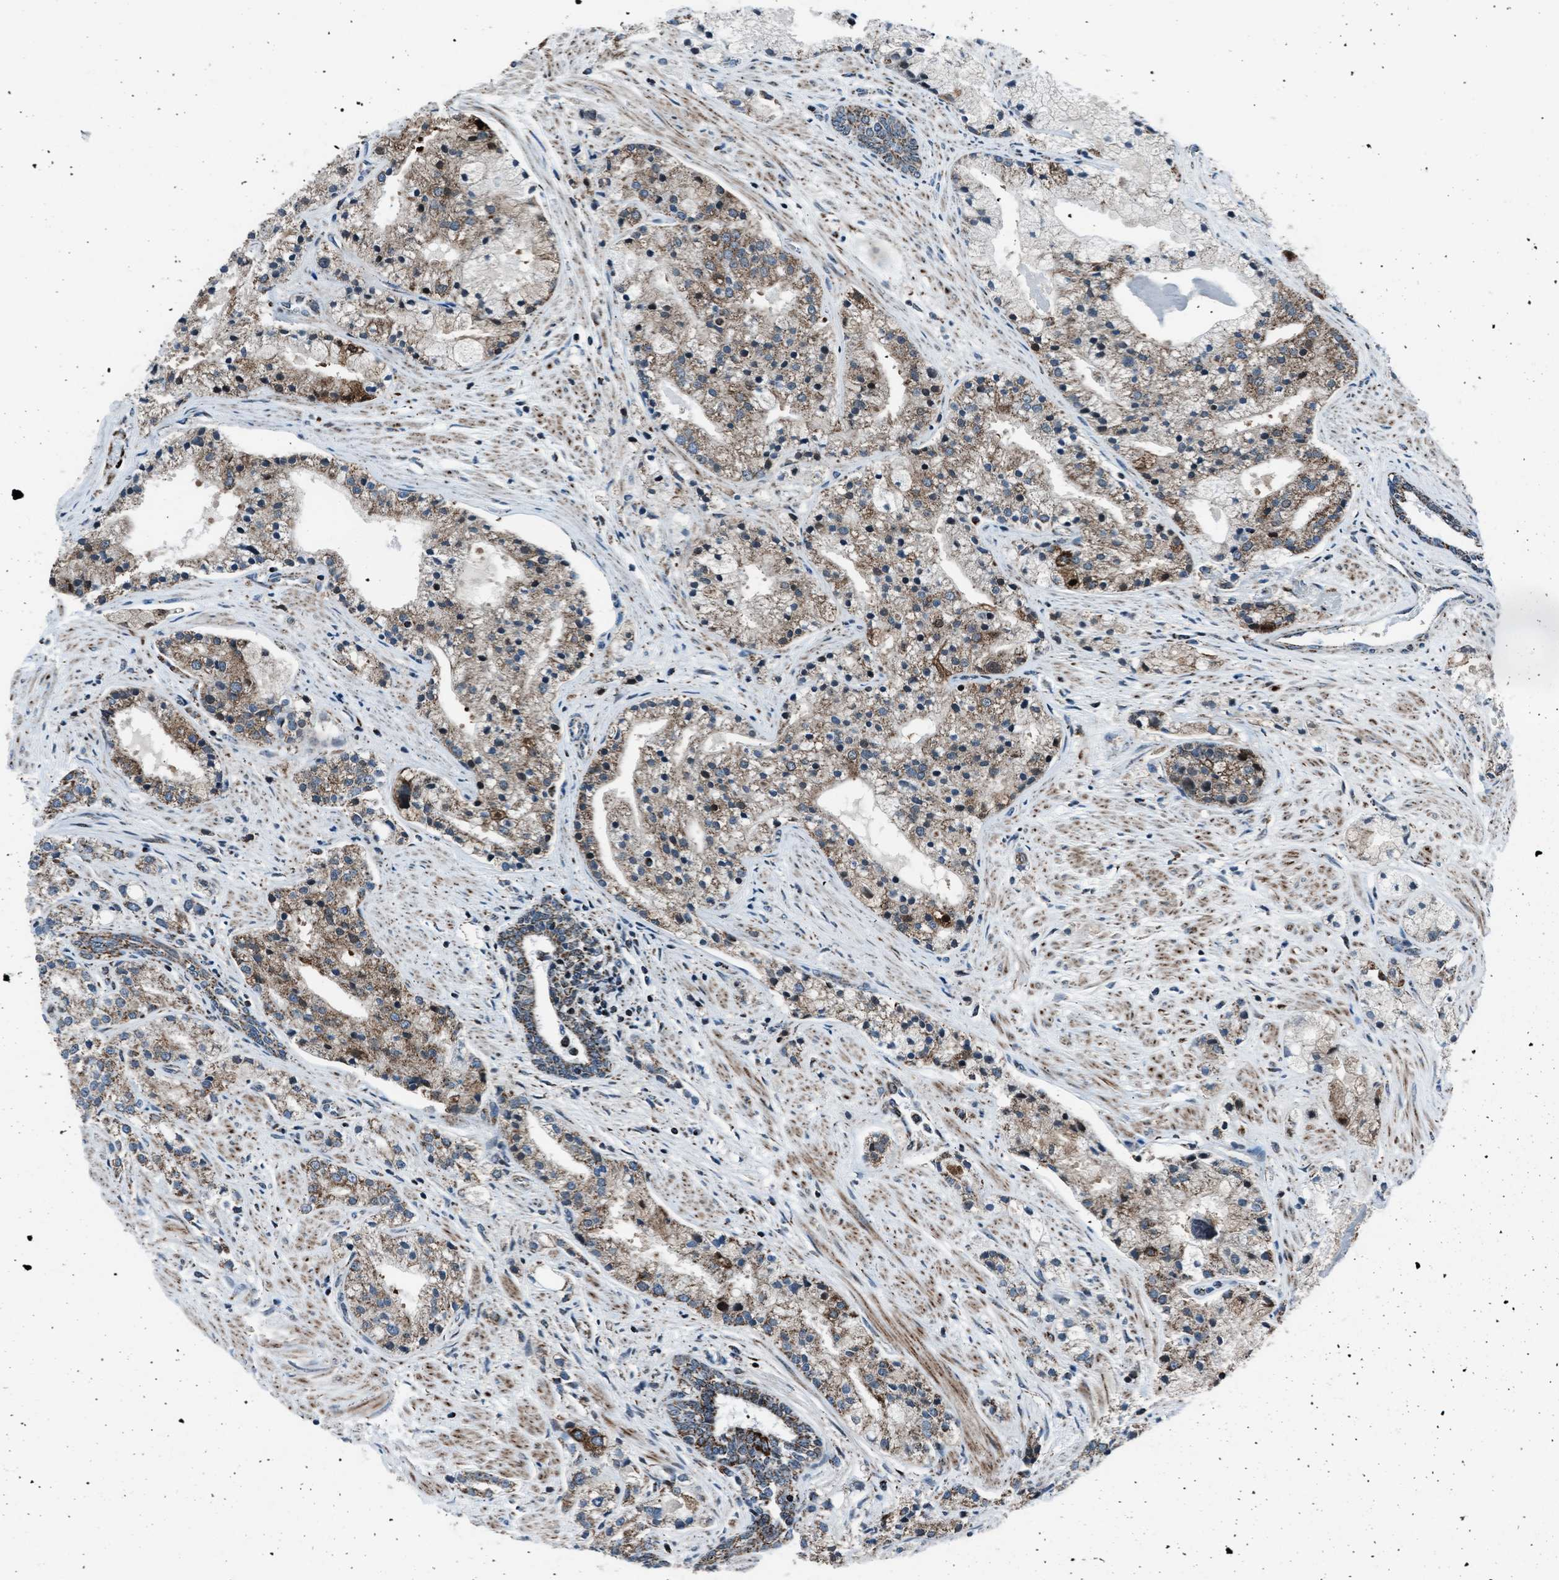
{"staining": {"intensity": "moderate", "quantity": "25%-75%", "location": "cytoplasmic/membranous"}, "tissue": "prostate cancer", "cell_type": "Tumor cells", "image_type": "cancer", "snomed": [{"axis": "morphology", "description": "Adenocarcinoma, High grade"}, {"axis": "topography", "description": "Prostate"}], "caption": "Immunohistochemistry micrograph of neoplastic tissue: human prostate cancer (adenocarcinoma (high-grade)) stained using immunohistochemistry demonstrates medium levels of moderate protein expression localized specifically in the cytoplasmic/membranous of tumor cells, appearing as a cytoplasmic/membranous brown color.", "gene": "MORC3", "patient": {"sex": "male", "age": 50}}